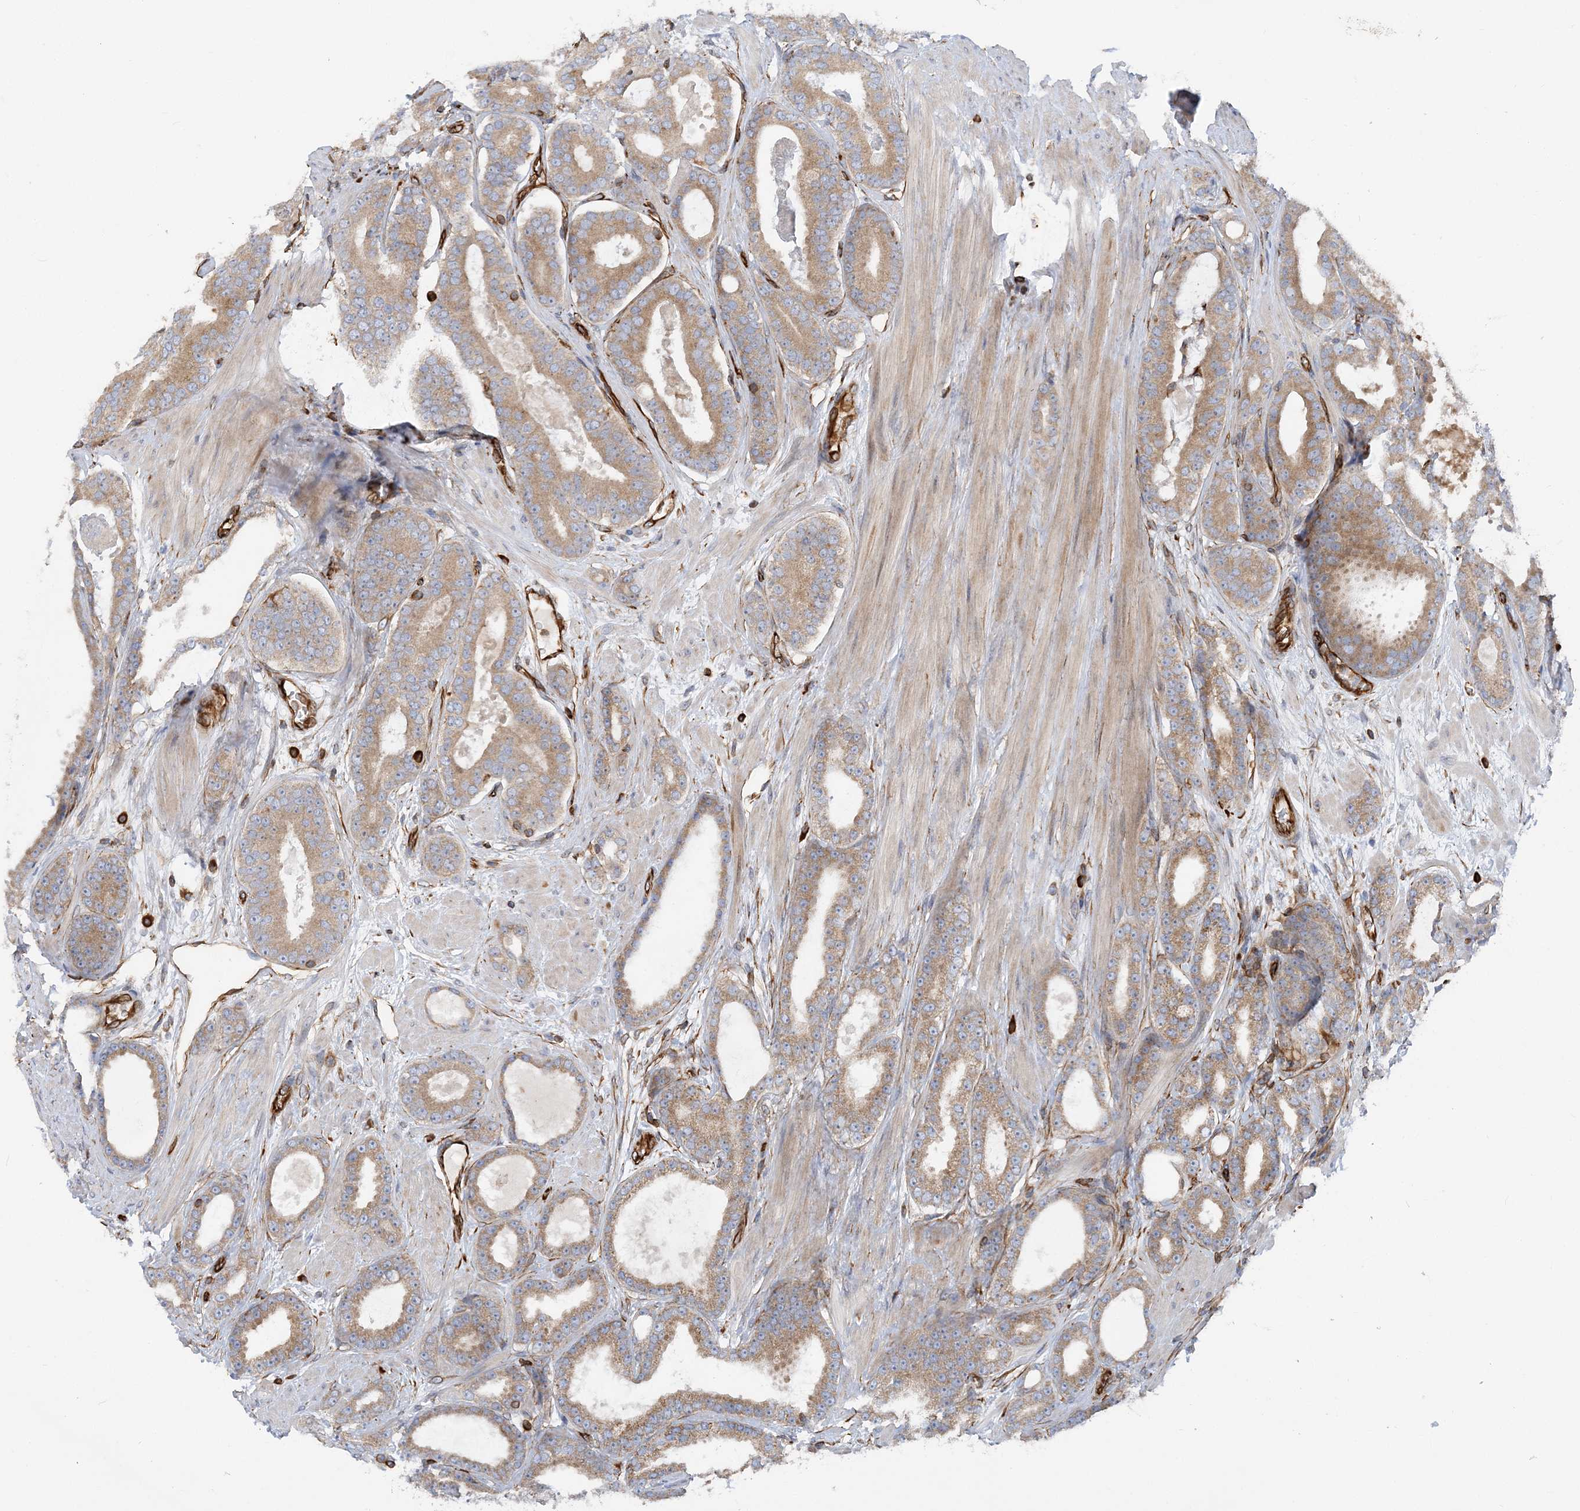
{"staining": {"intensity": "moderate", "quantity": ">75%", "location": "cytoplasmic/membranous"}, "tissue": "prostate cancer", "cell_type": "Tumor cells", "image_type": "cancer", "snomed": [{"axis": "morphology", "description": "Adenocarcinoma, High grade"}, {"axis": "topography", "description": "Prostate"}], "caption": "The micrograph displays staining of prostate cancer, revealing moderate cytoplasmic/membranous protein expression (brown color) within tumor cells.", "gene": "FAM114A2", "patient": {"sex": "male", "age": 60}}